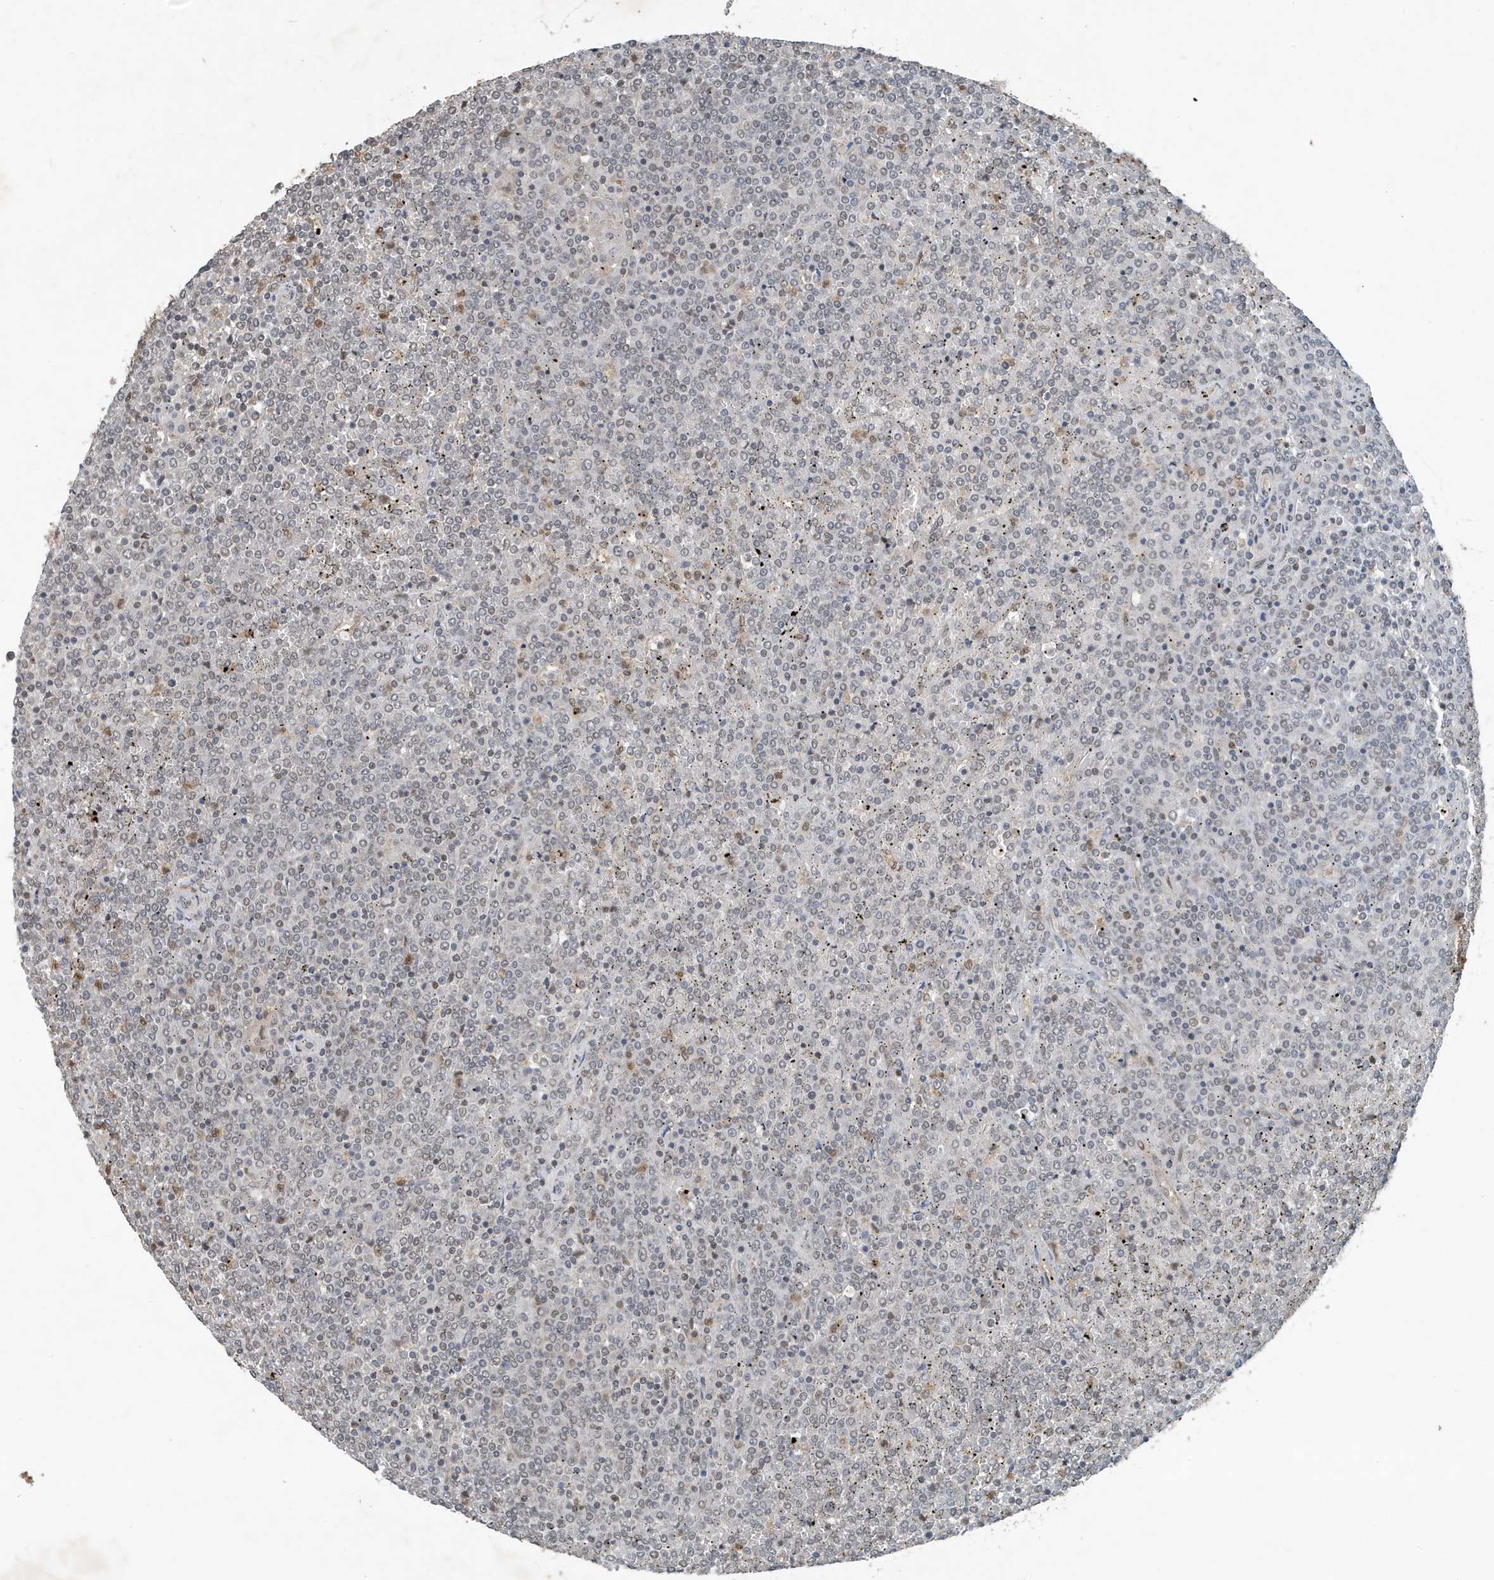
{"staining": {"intensity": "weak", "quantity": "<25%", "location": "nuclear"}, "tissue": "lymphoma", "cell_type": "Tumor cells", "image_type": "cancer", "snomed": [{"axis": "morphology", "description": "Malignant lymphoma, non-Hodgkin's type, Low grade"}, {"axis": "topography", "description": "Spleen"}], "caption": "Photomicrograph shows no significant protein staining in tumor cells of lymphoma.", "gene": "HSPA1A", "patient": {"sex": "female", "age": 19}}